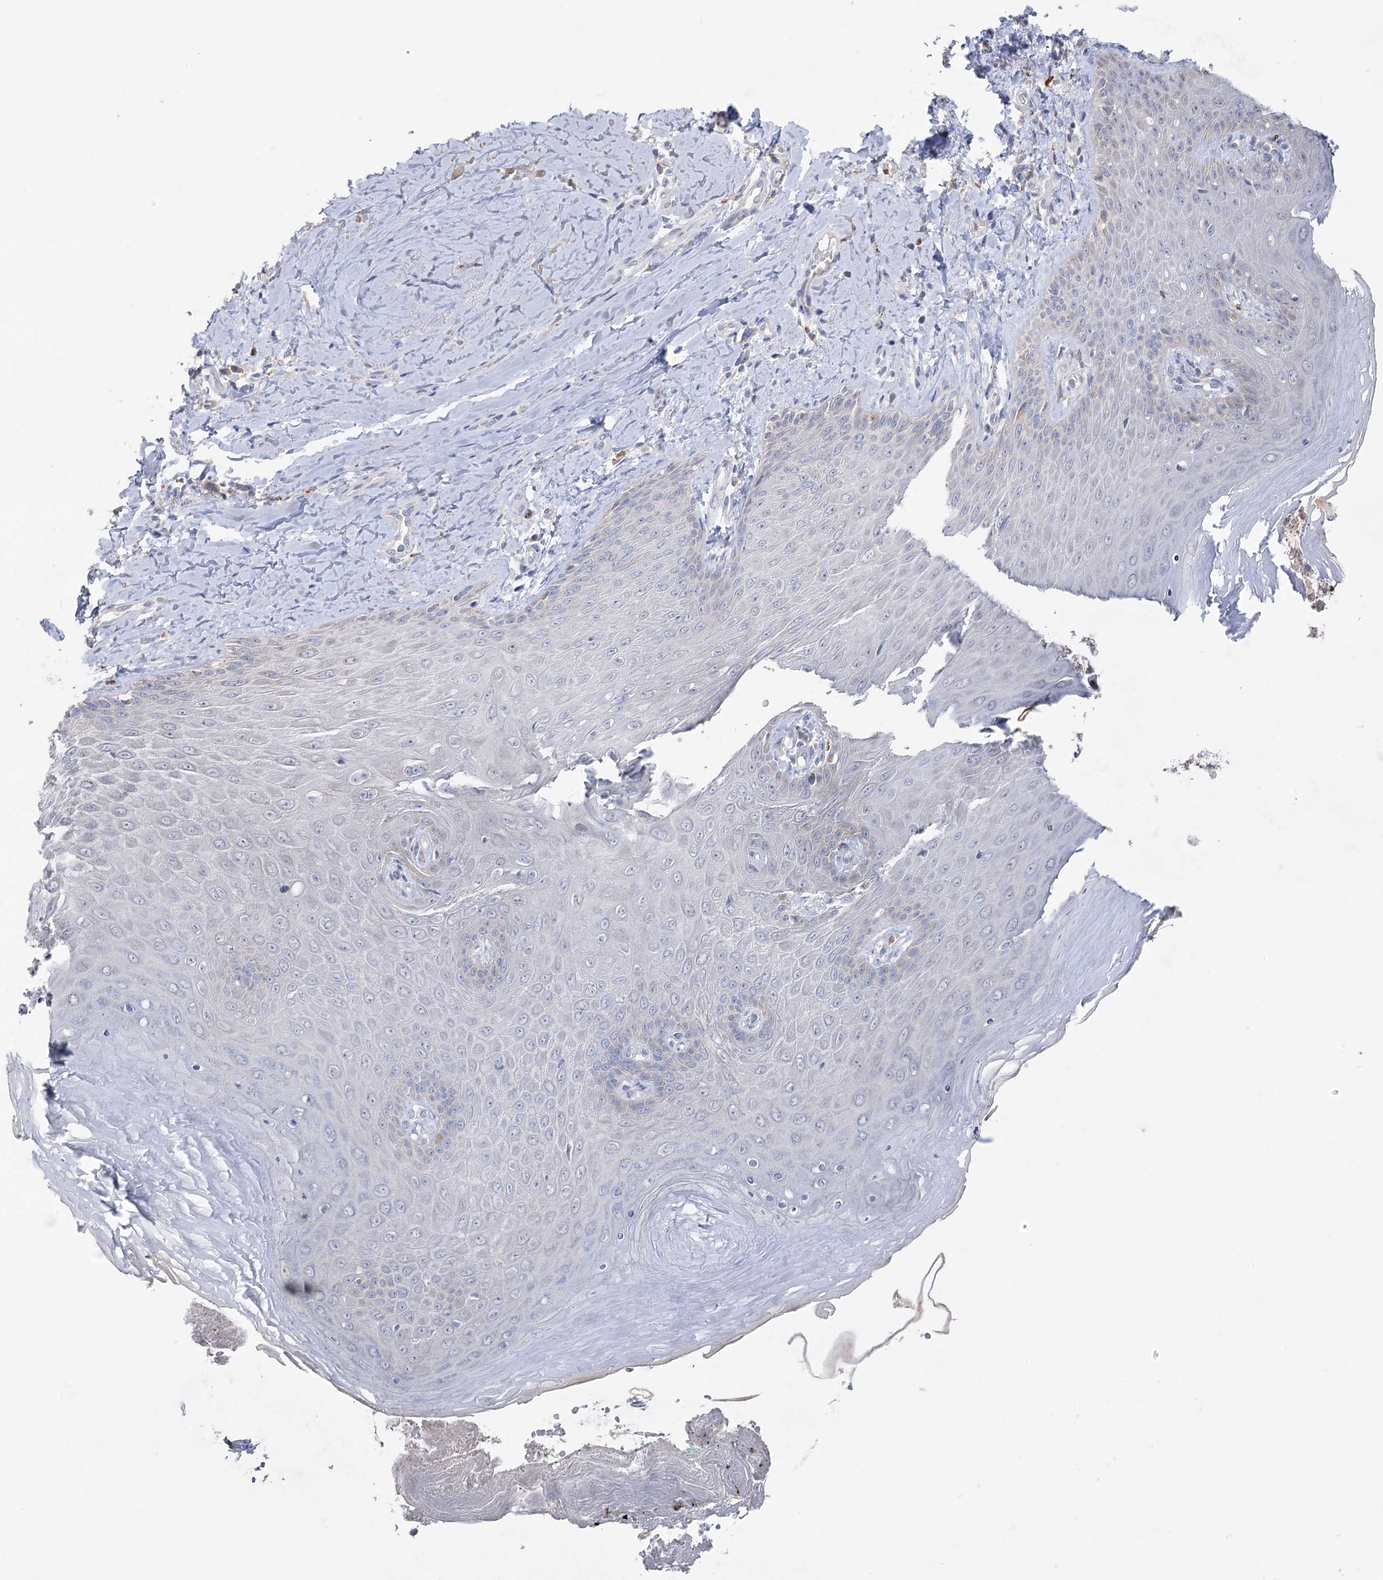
{"staining": {"intensity": "weak", "quantity": "<25%", "location": "cytoplasmic/membranous"}, "tissue": "skin", "cell_type": "Epidermal cells", "image_type": "normal", "snomed": [{"axis": "morphology", "description": "Normal tissue, NOS"}, {"axis": "topography", "description": "Anal"}], "caption": "There is no significant positivity in epidermal cells of skin. Nuclei are stained in blue.", "gene": "MTCH2", "patient": {"sex": "male", "age": 78}}